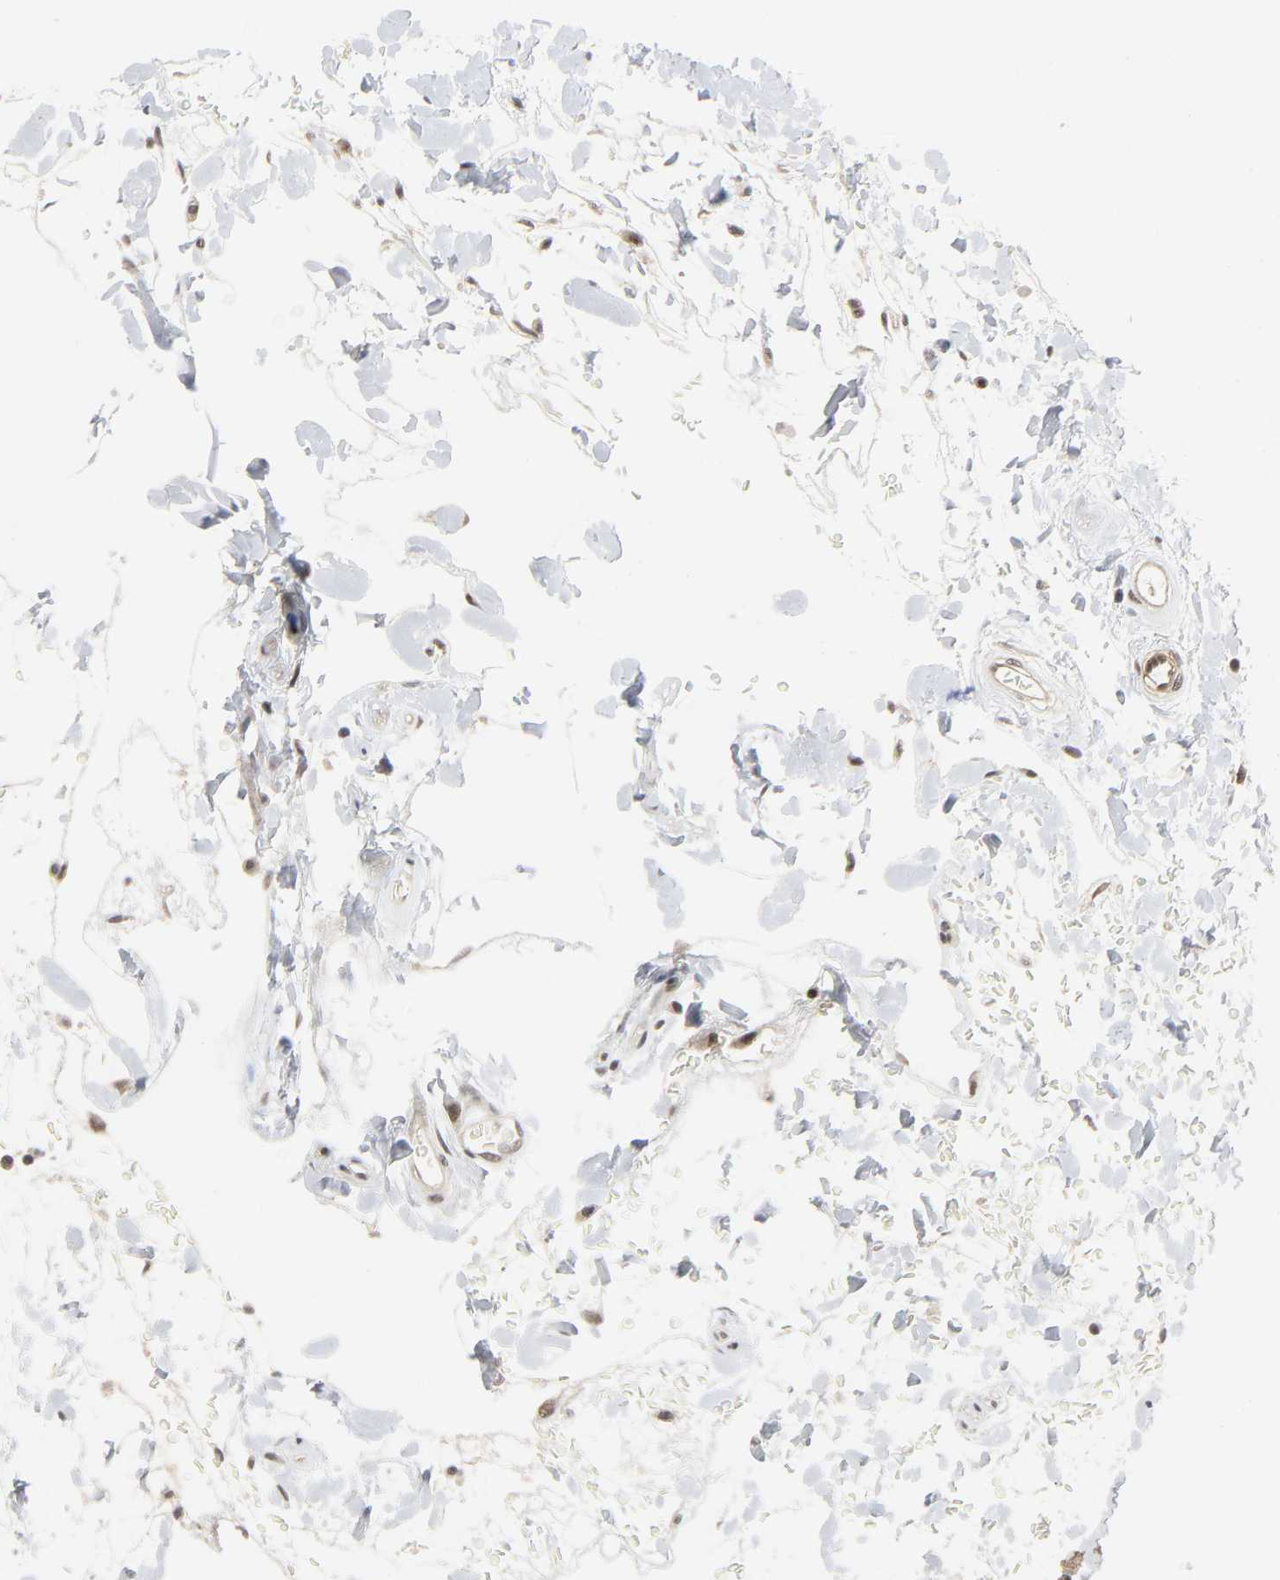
{"staining": {"intensity": "moderate", "quantity": "25%-75%", "location": "cytoplasmic/membranous,nuclear"}, "tissue": "stomach", "cell_type": "Glandular cells", "image_type": "normal", "snomed": [{"axis": "morphology", "description": "Normal tissue, NOS"}, {"axis": "topography", "description": "Stomach, upper"}, {"axis": "topography", "description": "Stomach"}], "caption": "A brown stain labels moderate cytoplasmic/membranous,nuclear staining of a protein in glandular cells of unremarkable stomach. (Brightfield microscopy of DAB IHC at high magnification).", "gene": "ZKSCAN8", "patient": {"sex": "male", "age": 76}}